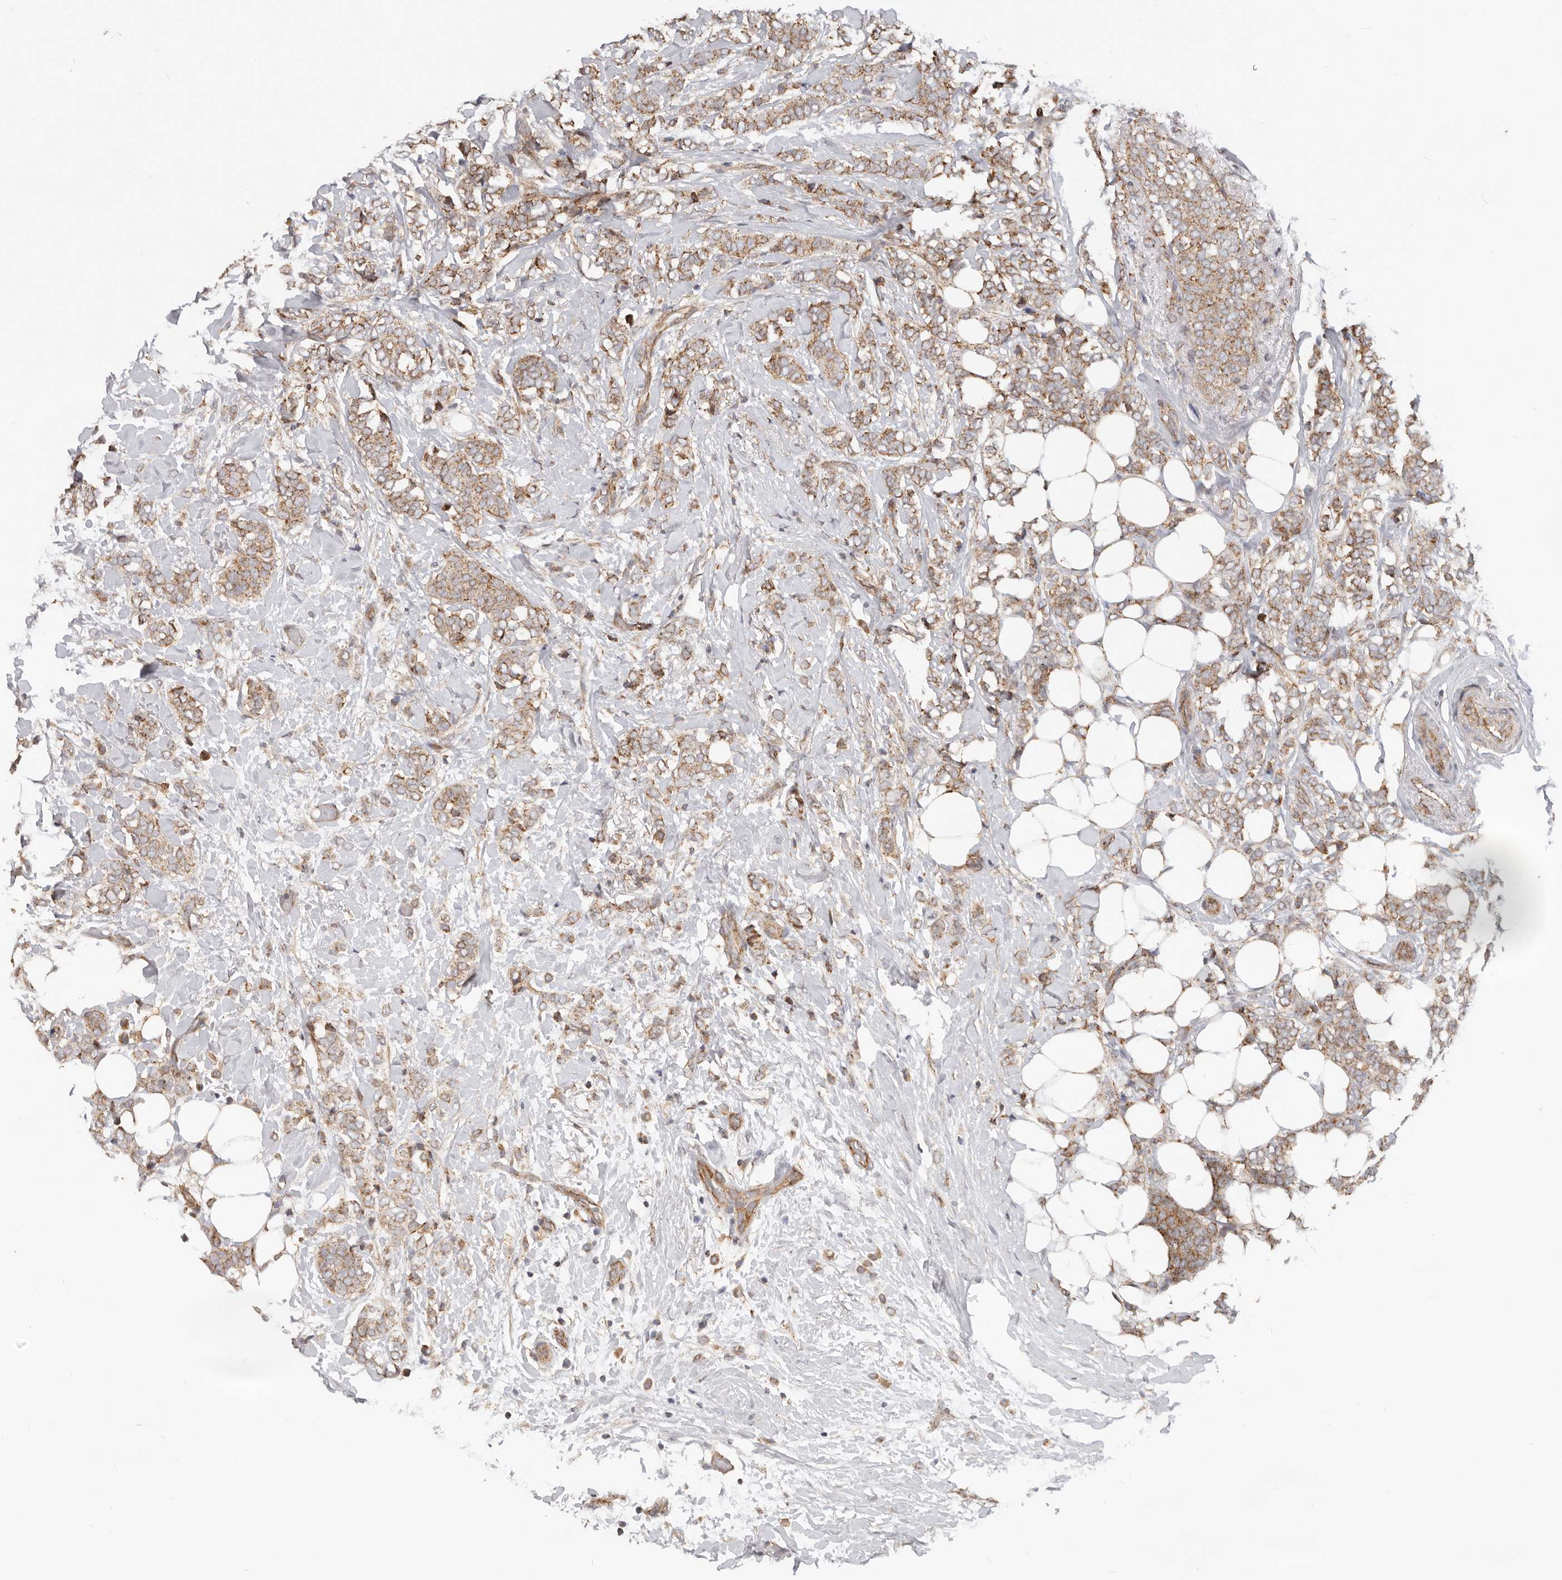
{"staining": {"intensity": "moderate", "quantity": ">75%", "location": "cytoplasmic/membranous"}, "tissue": "breast cancer", "cell_type": "Tumor cells", "image_type": "cancer", "snomed": [{"axis": "morphology", "description": "Lobular carcinoma"}, {"axis": "topography", "description": "Breast"}], "caption": "Immunohistochemical staining of human lobular carcinoma (breast) demonstrates moderate cytoplasmic/membranous protein staining in about >75% of tumor cells.", "gene": "USP49", "patient": {"sex": "female", "age": 50}}